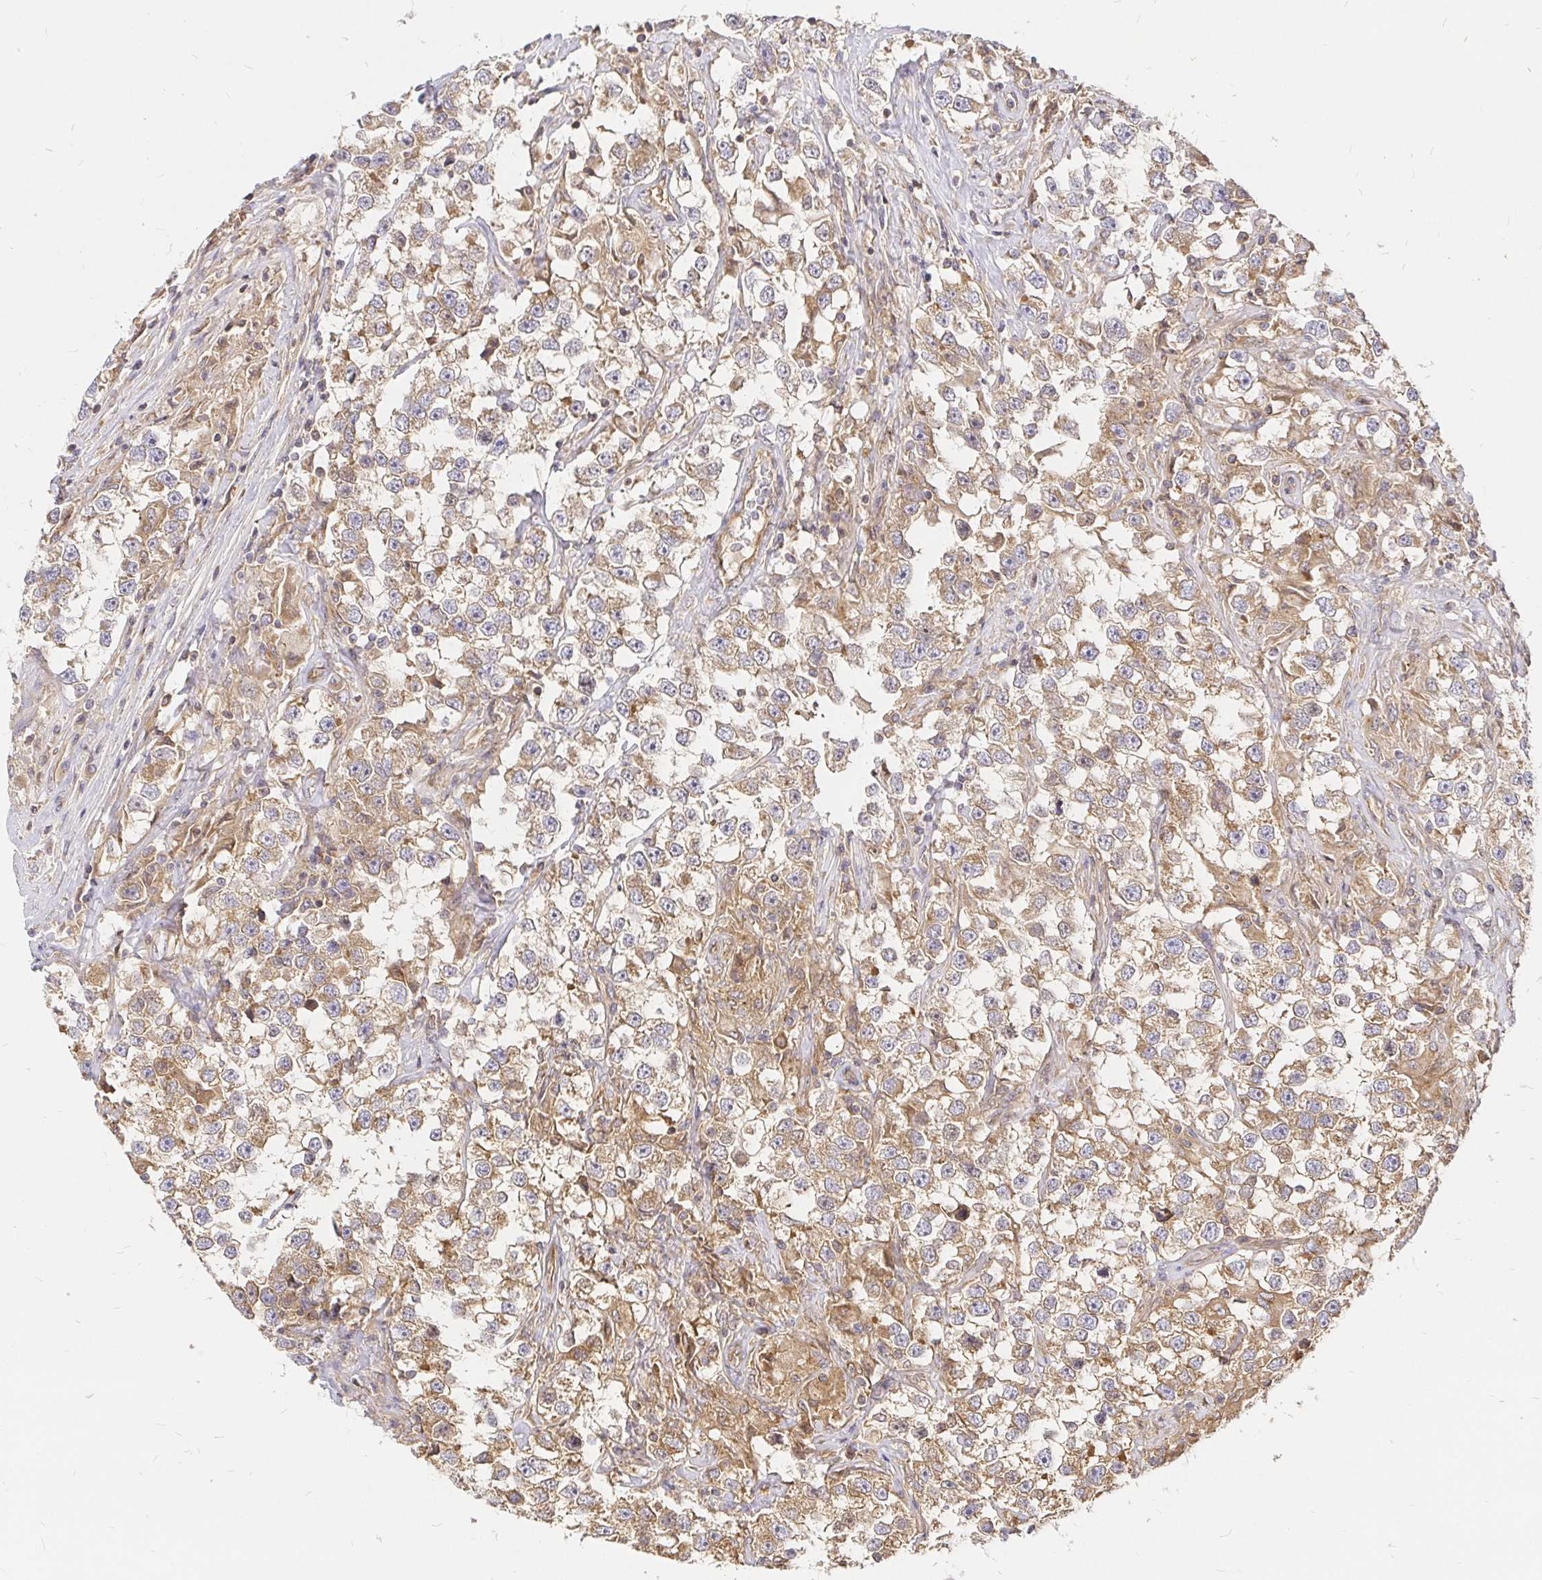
{"staining": {"intensity": "moderate", "quantity": ">75%", "location": "cytoplasmic/membranous"}, "tissue": "testis cancer", "cell_type": "Tumor cells", "image_type": "cancer", "snomed": [{"axis": "morphology", "description": "Seminoma, NOS"}, {"axis": "topography", "description": "Testis"}], "caption": "The histopathology image exhibits immunohistochemical staining of testis cancer. There is moderate cytoplasmic/membranous expression is seen in about >75% of tumor cells. Nuclei are stained in blue.", "gene": "KIF5B", "patient": {"sex": "male", "age": 46}}